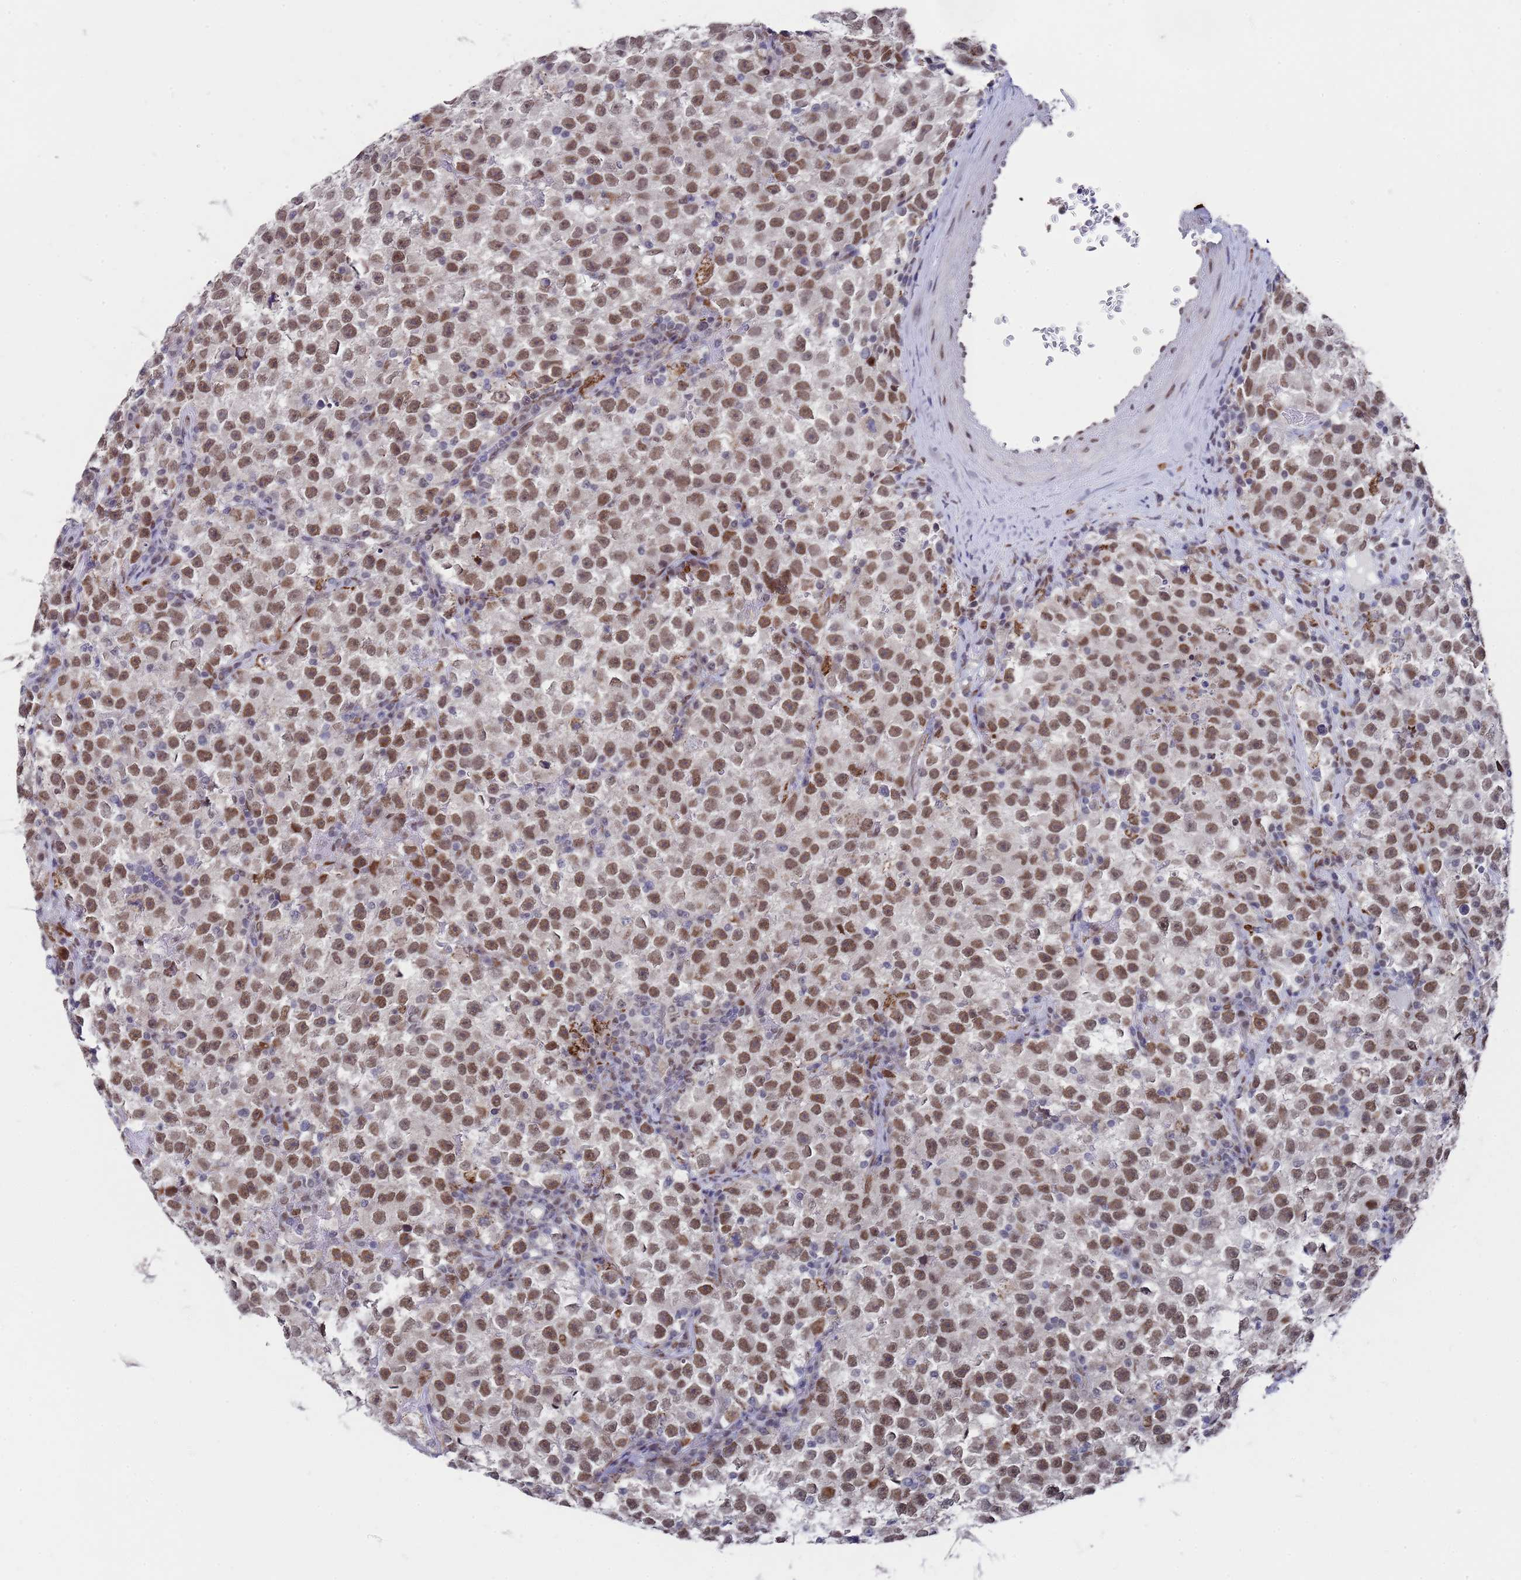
{"staining": {"intensity": "moderate", "quantity": ">75%", "location": "nuclear"}, "tissue": "testis cancer", "cell_type": "Tumor cells", "image_type": "cancer", "snomed": [{"axis": "morphology", "description": "Seminoma, NOS"}, {"axis": "topography", "description": "Testis"}], "caption": "Immunohistochemical staining of testis seminoma reveals moderate nuclear protein positivity in approximately >75% of tumor cells.", "gene": "COPS6", "patient": {"sex": "male", "age": 22}}